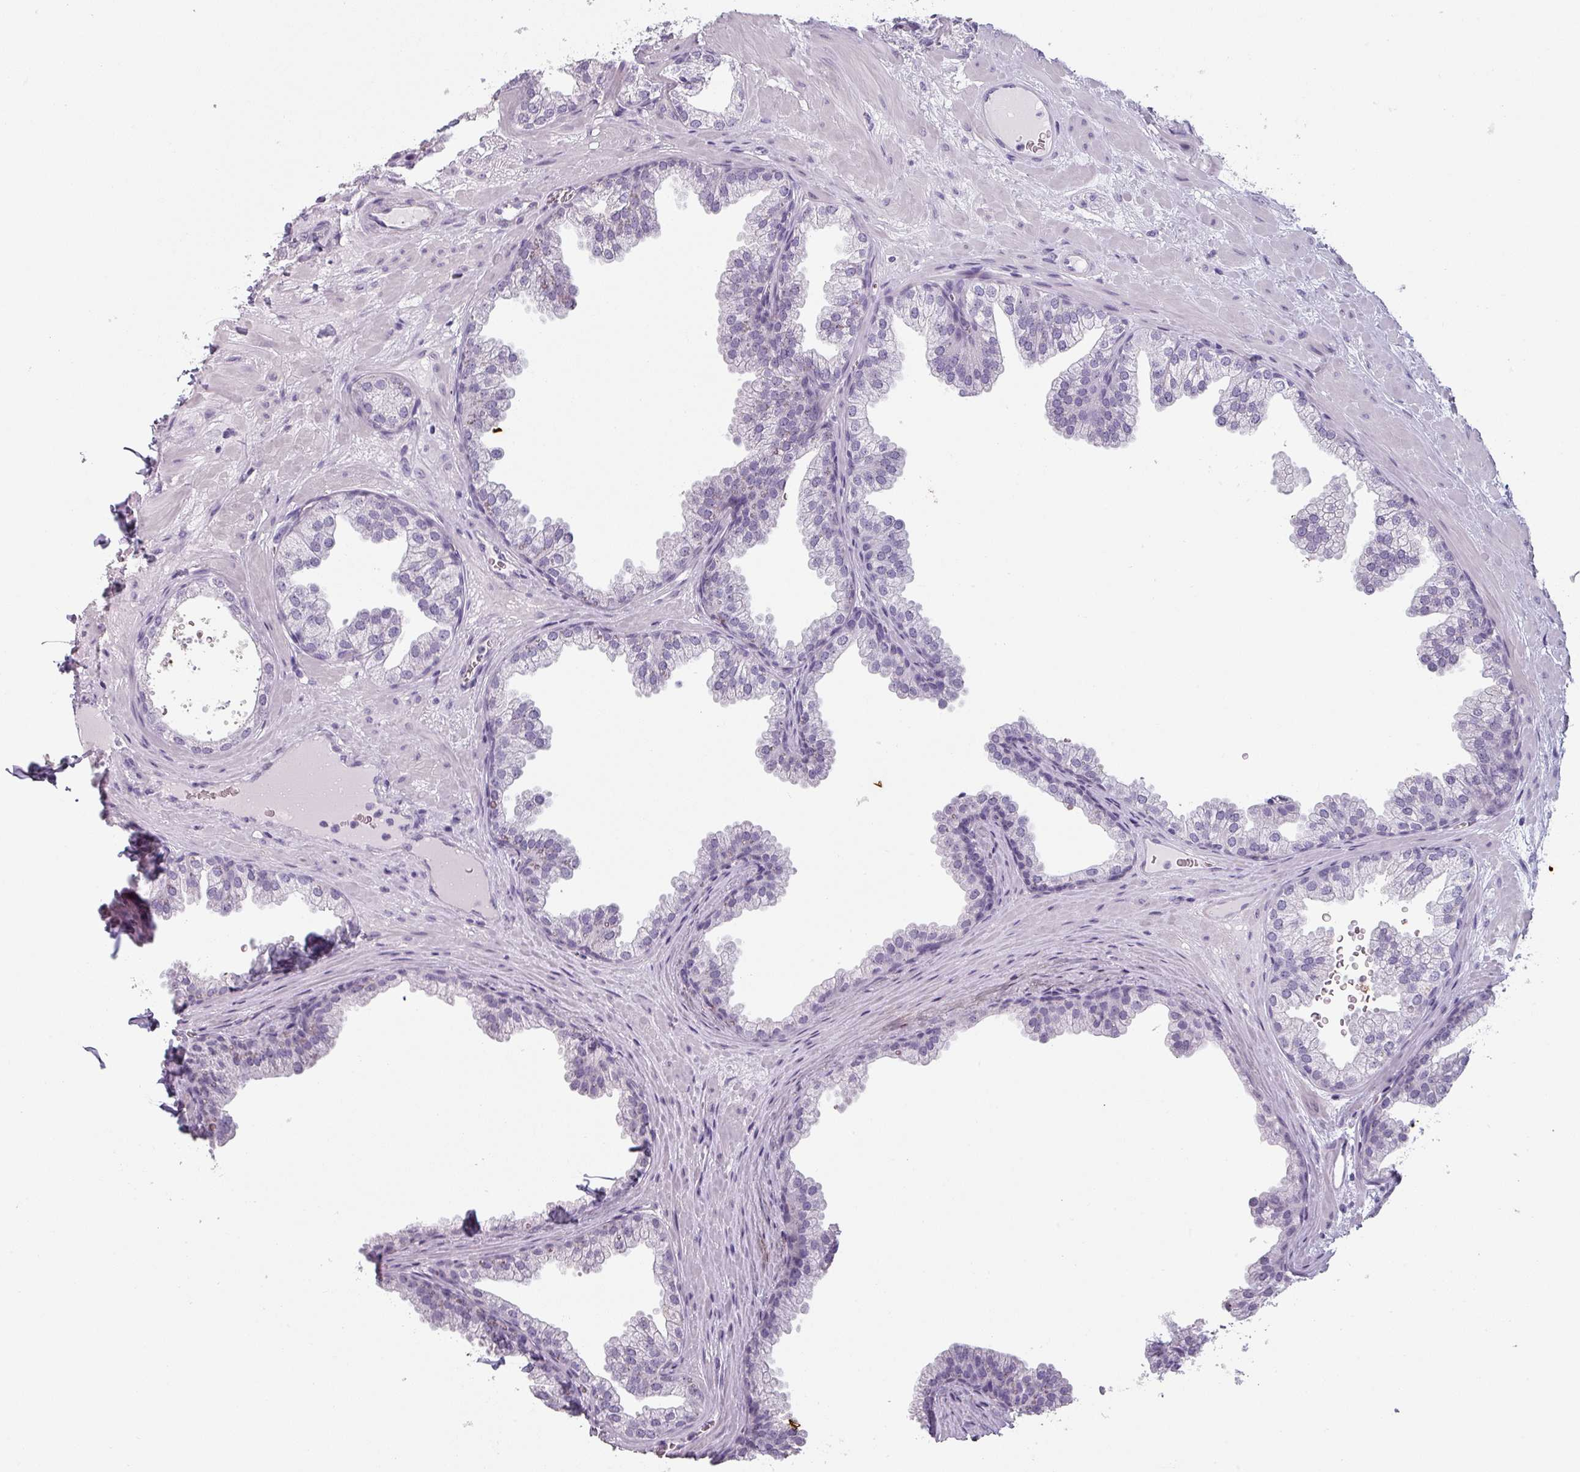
{"staining": {"intensity": "negative", "quantity": "none", "location": "none"}, "tissue": "prostate", "cell_type": "Glandular cells", "image_type": "normal", "snomed": [{"axis": "morphology", "description": "Normal tissue, NOS"}, {"axis": "topography", "description": "Prostate"}], "caption": "Immunohistochemical staining of benign human prostate displays no significant positivity in glandular cells. Nuclei are stained in blue.", "gene": "SFTPA1", "patient": {"sex": "male", "age": 37}}